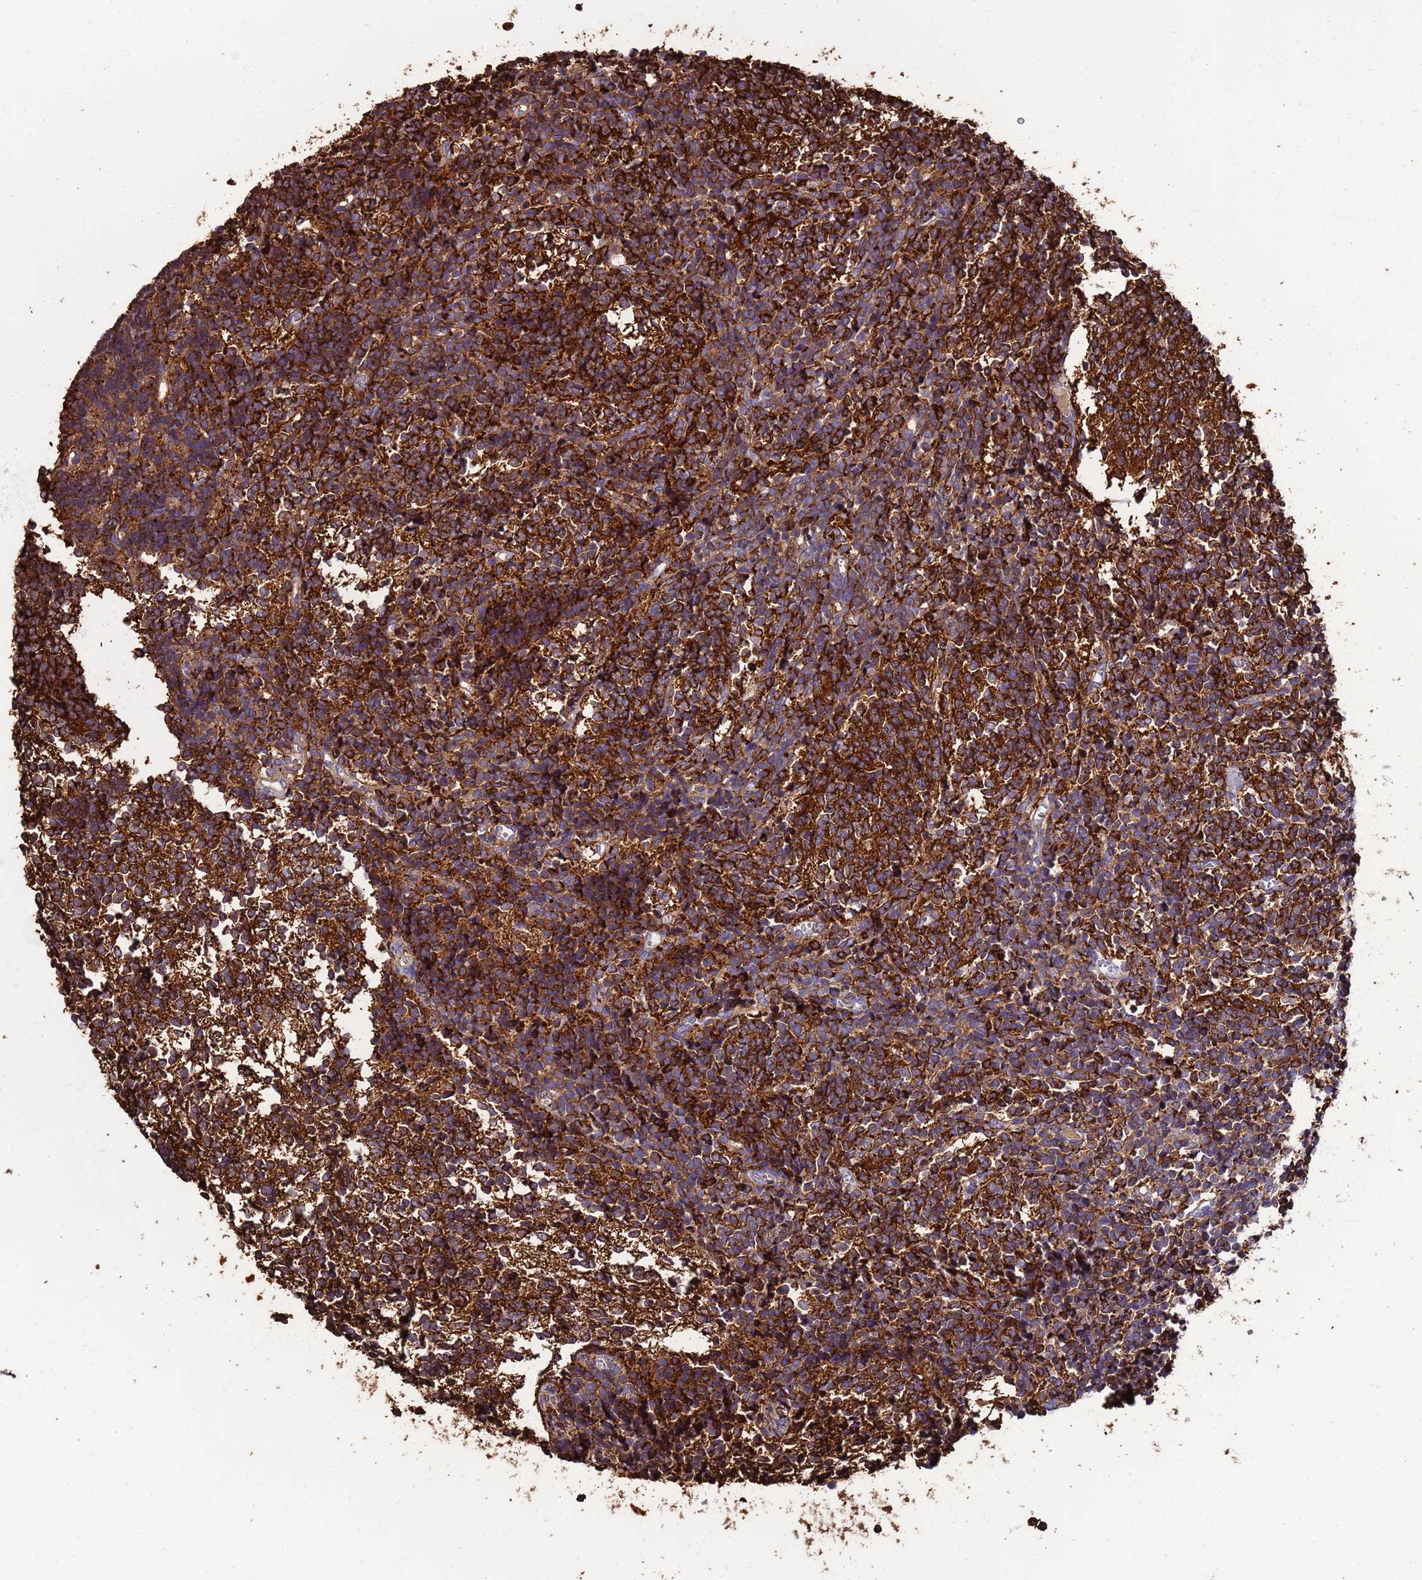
{"staining": {"intensity": "strong", "quantity": ">75%", "location": "cytoplasmic/membranous"}, "tissue": "glioma", "cell_type": "Tumor cells", "image_type": "cancer", "snomed": [{"axis": "morphology", "description": "Glioma, malignant, Low grade"}, {"axis": "topography", "description": "Brain"}], "caption": "Human glioma stained with a brown dye shows strong cytoplasmic/membranous positive staining in about >75% of tumor cells.", "gene": "PAQR7", "patient": {"sex": "female", "age": 1}}